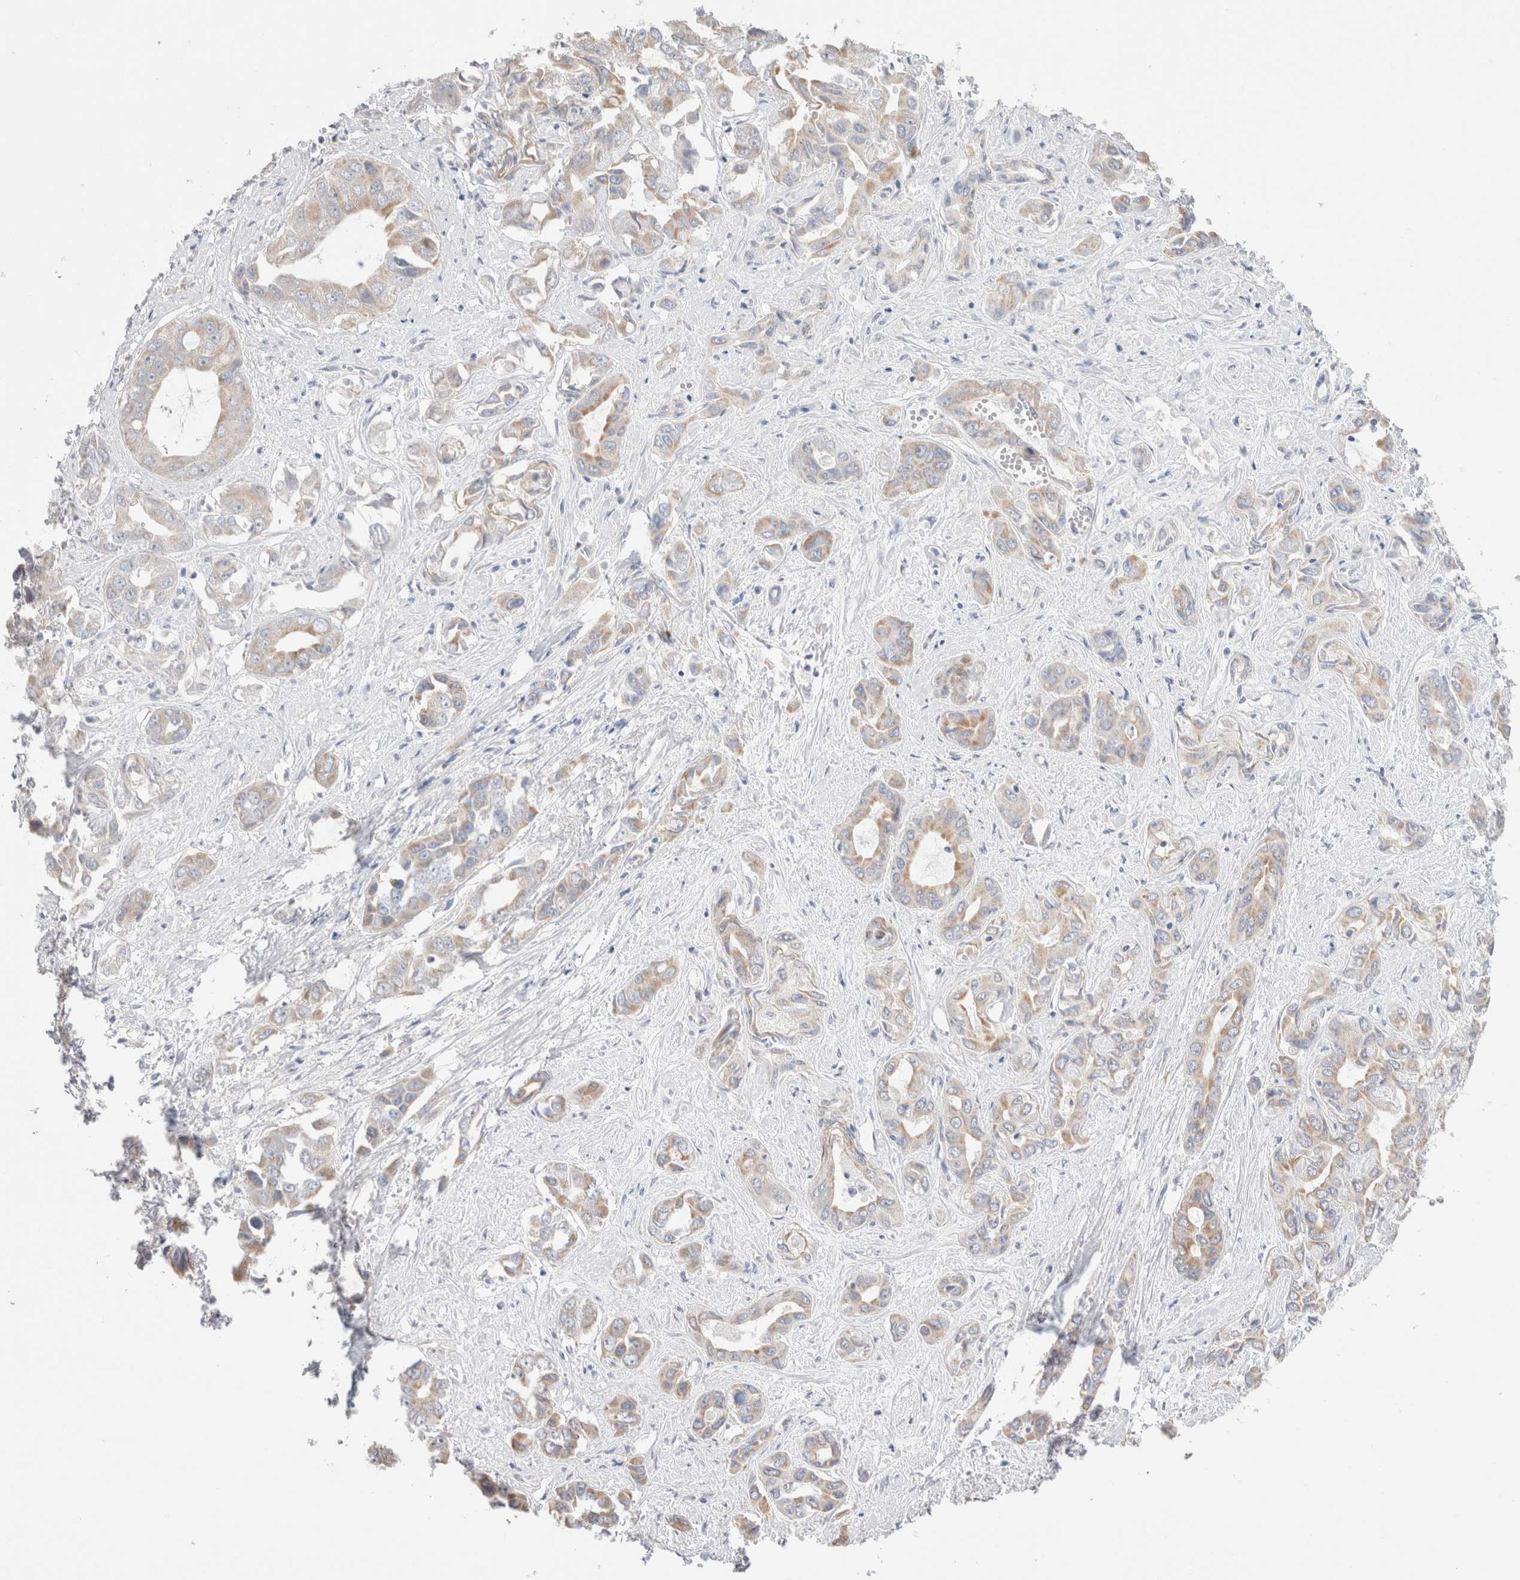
{"staining": {"intensity": "moderate", "quantity": "<25%", "location": "cytoplasmic/membranous"}, "tissue": "liver cancer", "cell_type": "Tumor cells", "image_type": "cancer", "snomed": [{"axis": "morphology", "description": "Cholangiocarcinoma"}, {"axis": "topography", "description": "Liver"}], "caption": "A histopathology image of liver cholangiocarcinoma stained for a protein demonstrates moderate cytoplasmic/membranous brown staining in tumor cells.", "gene": "DMD", "patient": {"sex": "female", "age": 52}}